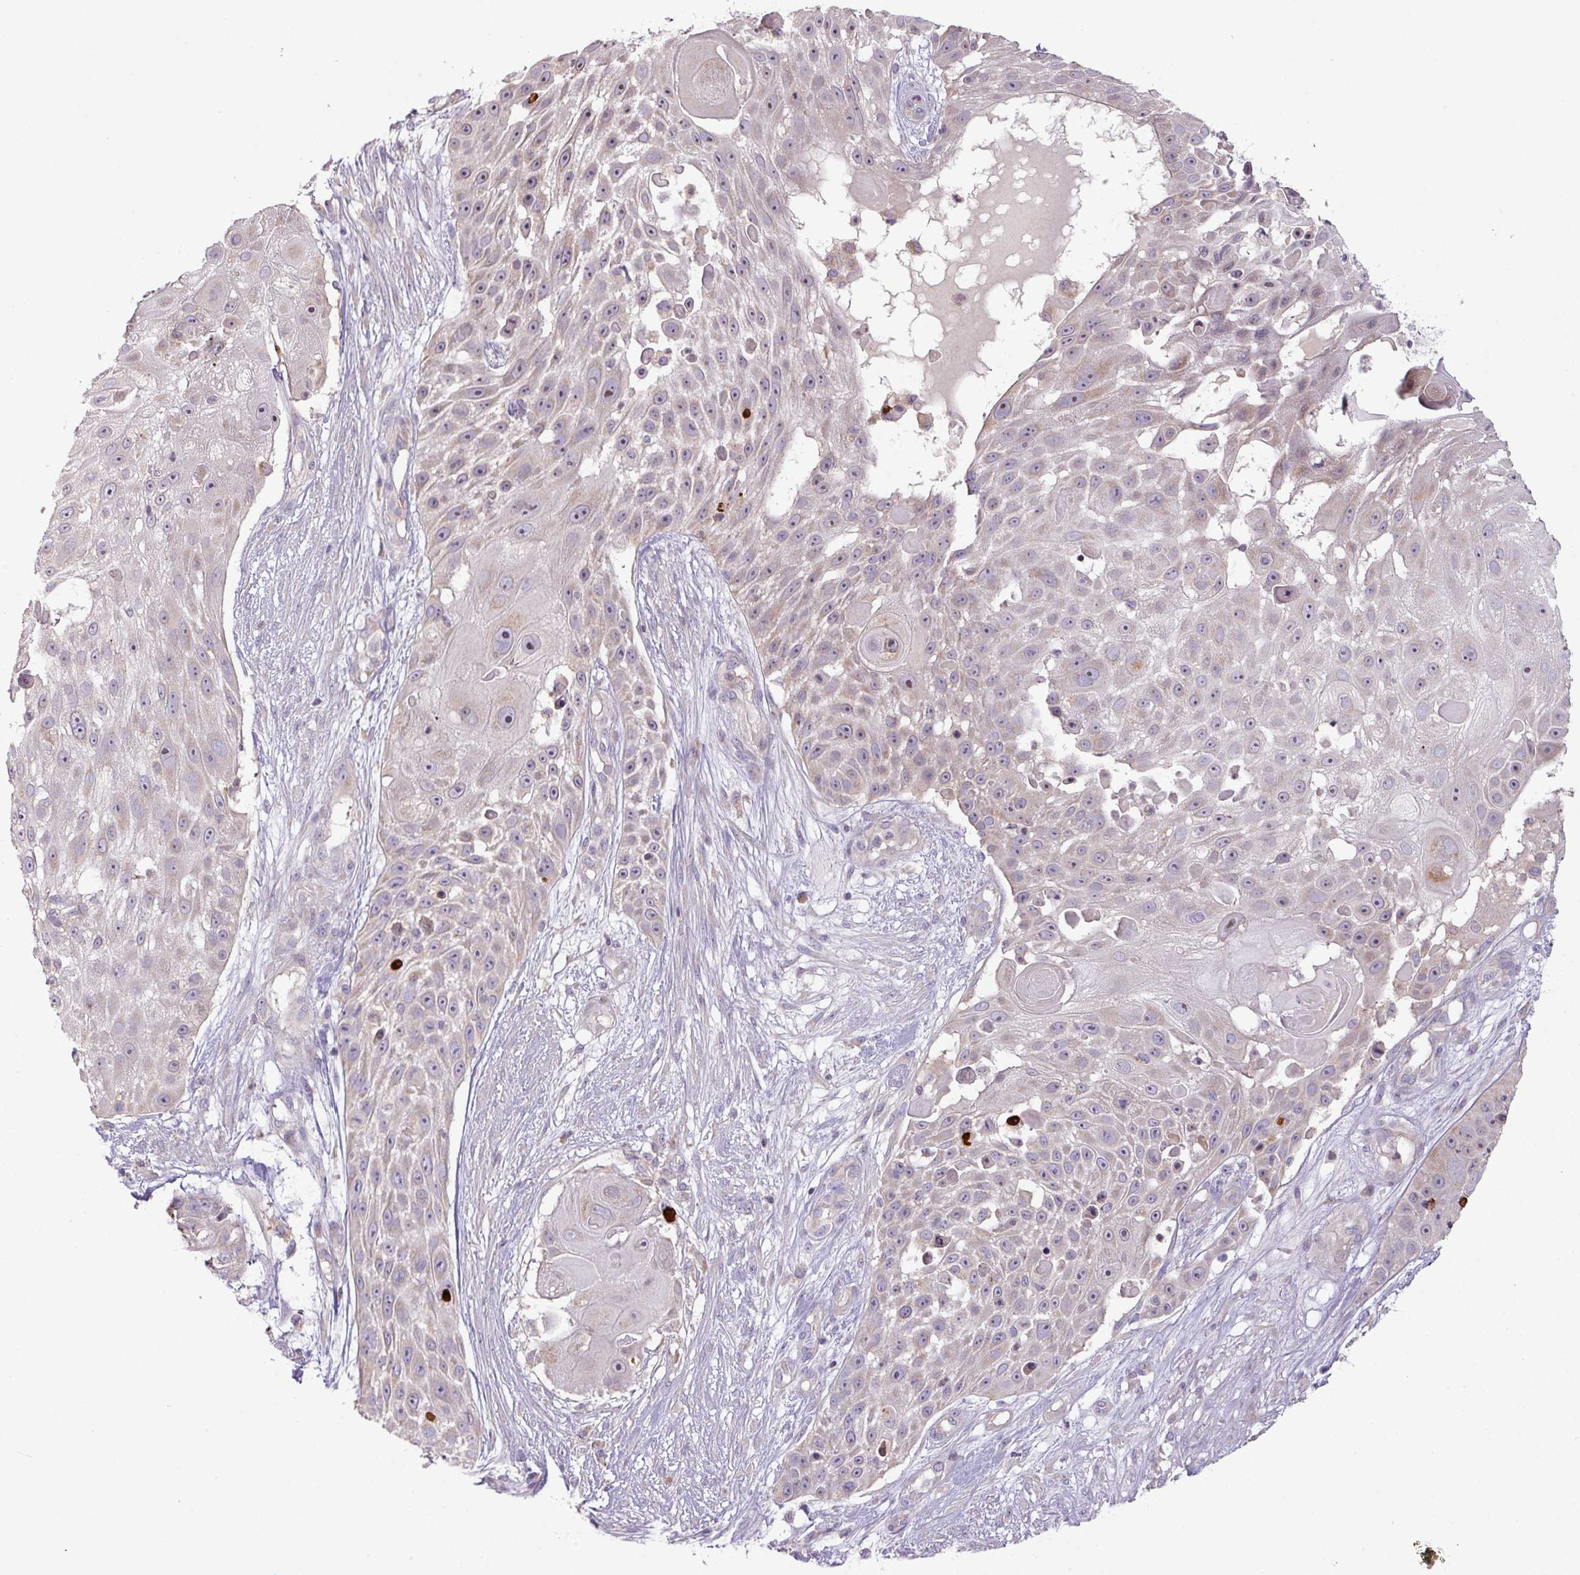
{"staining": {"intensity": "negative", "quantity": "none", "location": "none"}, "tissue": "skin cancer", "cell_type": "Tumor cells", "image_type": "cancer", "snomed": [{"axis": "morphology", "description": "Squamous cell carcinoma, NOS"}, {"axis": "topography", "description": "Skin"}], "caption": "DAB immunohistochemical staining of skin squamous cell carcinoma displays no significant positivity in tumor cells.", "gene": "ZNF394", "patient": {"sex": "female", "age": 86}}